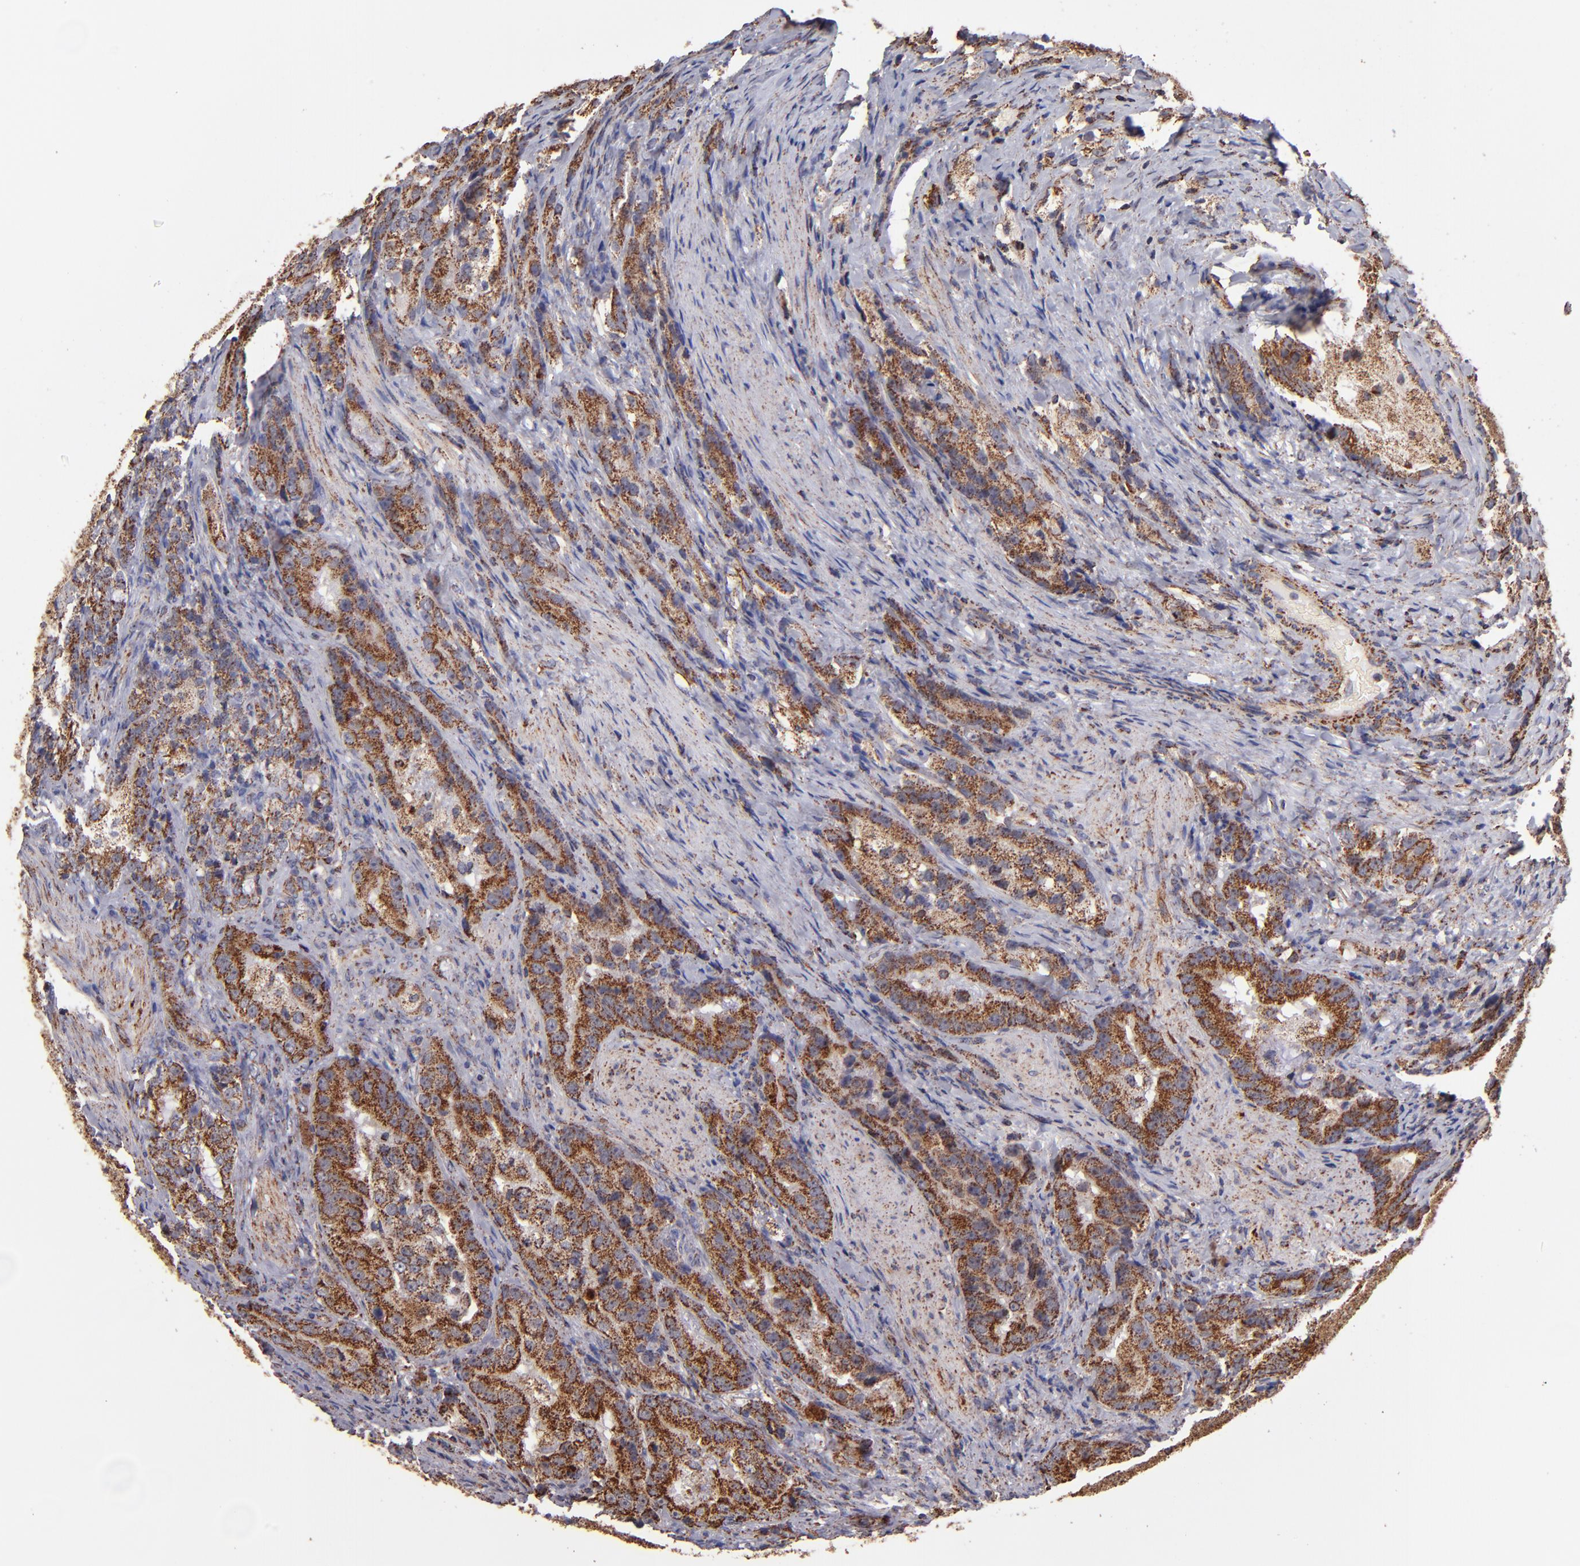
{"staining": {"intensity": "moderate", "quantity": ">75%", "location": "cytoplasmic/membranous"}, "tissue": "prostate cancer", "cell_type": "Tumor cells", "image_type": "cancer", "snomed": [{"axis": "morphology", "description": "Adenocarcinoma, High grade"}, {"axis": "topography", "description": "Prostate"}], "caption": "Tumor cells show moderate cytoplasmic/membranous positivity in approximately >75% of cells in high-grade adenocarcinoma (prostate).", "gene": "DLST", "patient": {"sex": "male", "age": 63}}